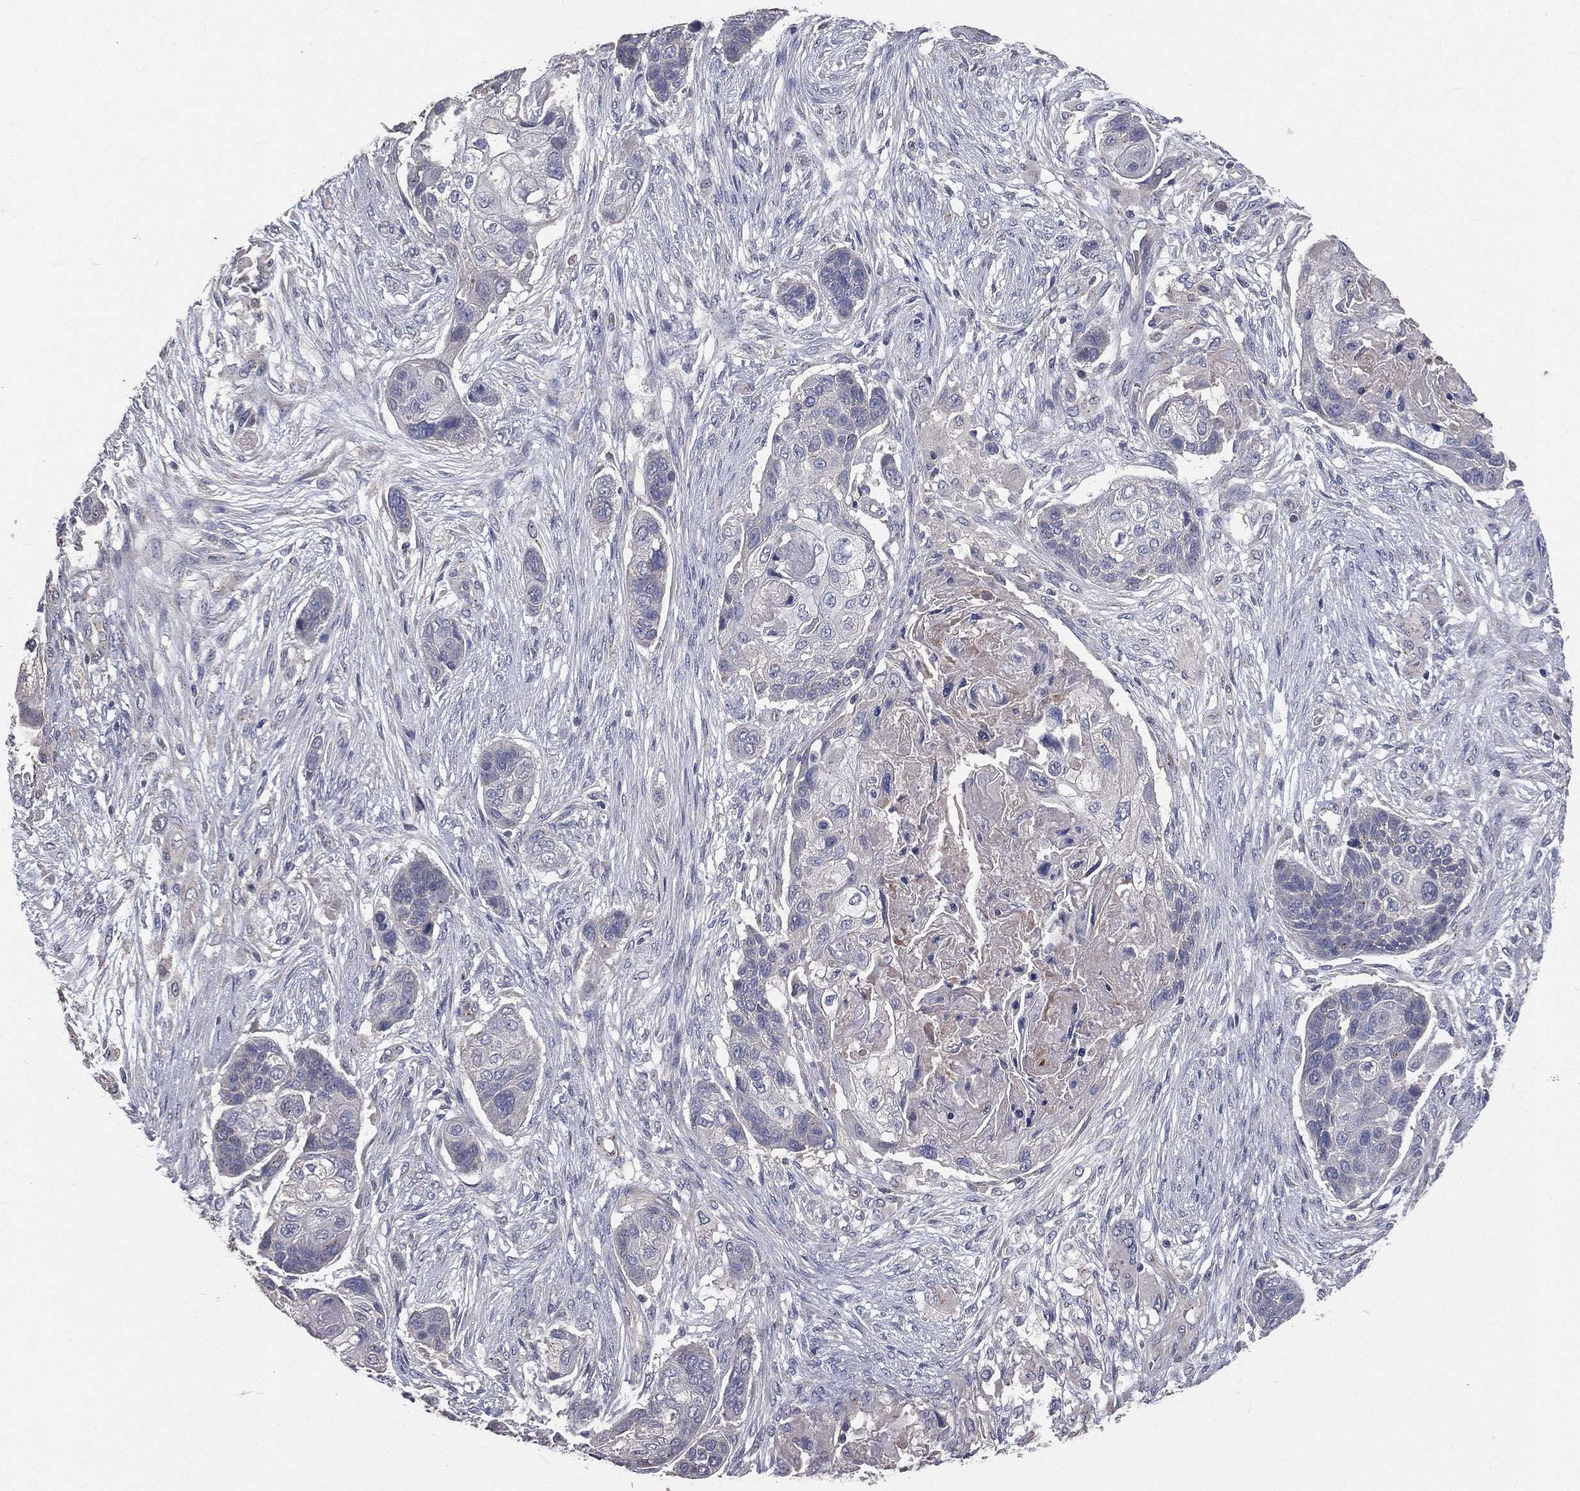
{"staining": {"intensity": "negative", "quantity": "none", "location": "none"}, "tissue": "lung cancer", "cell_type": "Tumor cells", "image_type": "cancer", "snomed": [{"axis": "morphology", "description": "Squamous cell carcinoma, NOS"}, {"axis": "topography", "description": "Lung"}], "caption": "DAB immunohistochemical staining of lung cancer reveals no significant positivity in tumor cells.", "gene": "CROCC", "patient": {"sex": "male", "age": 69}}